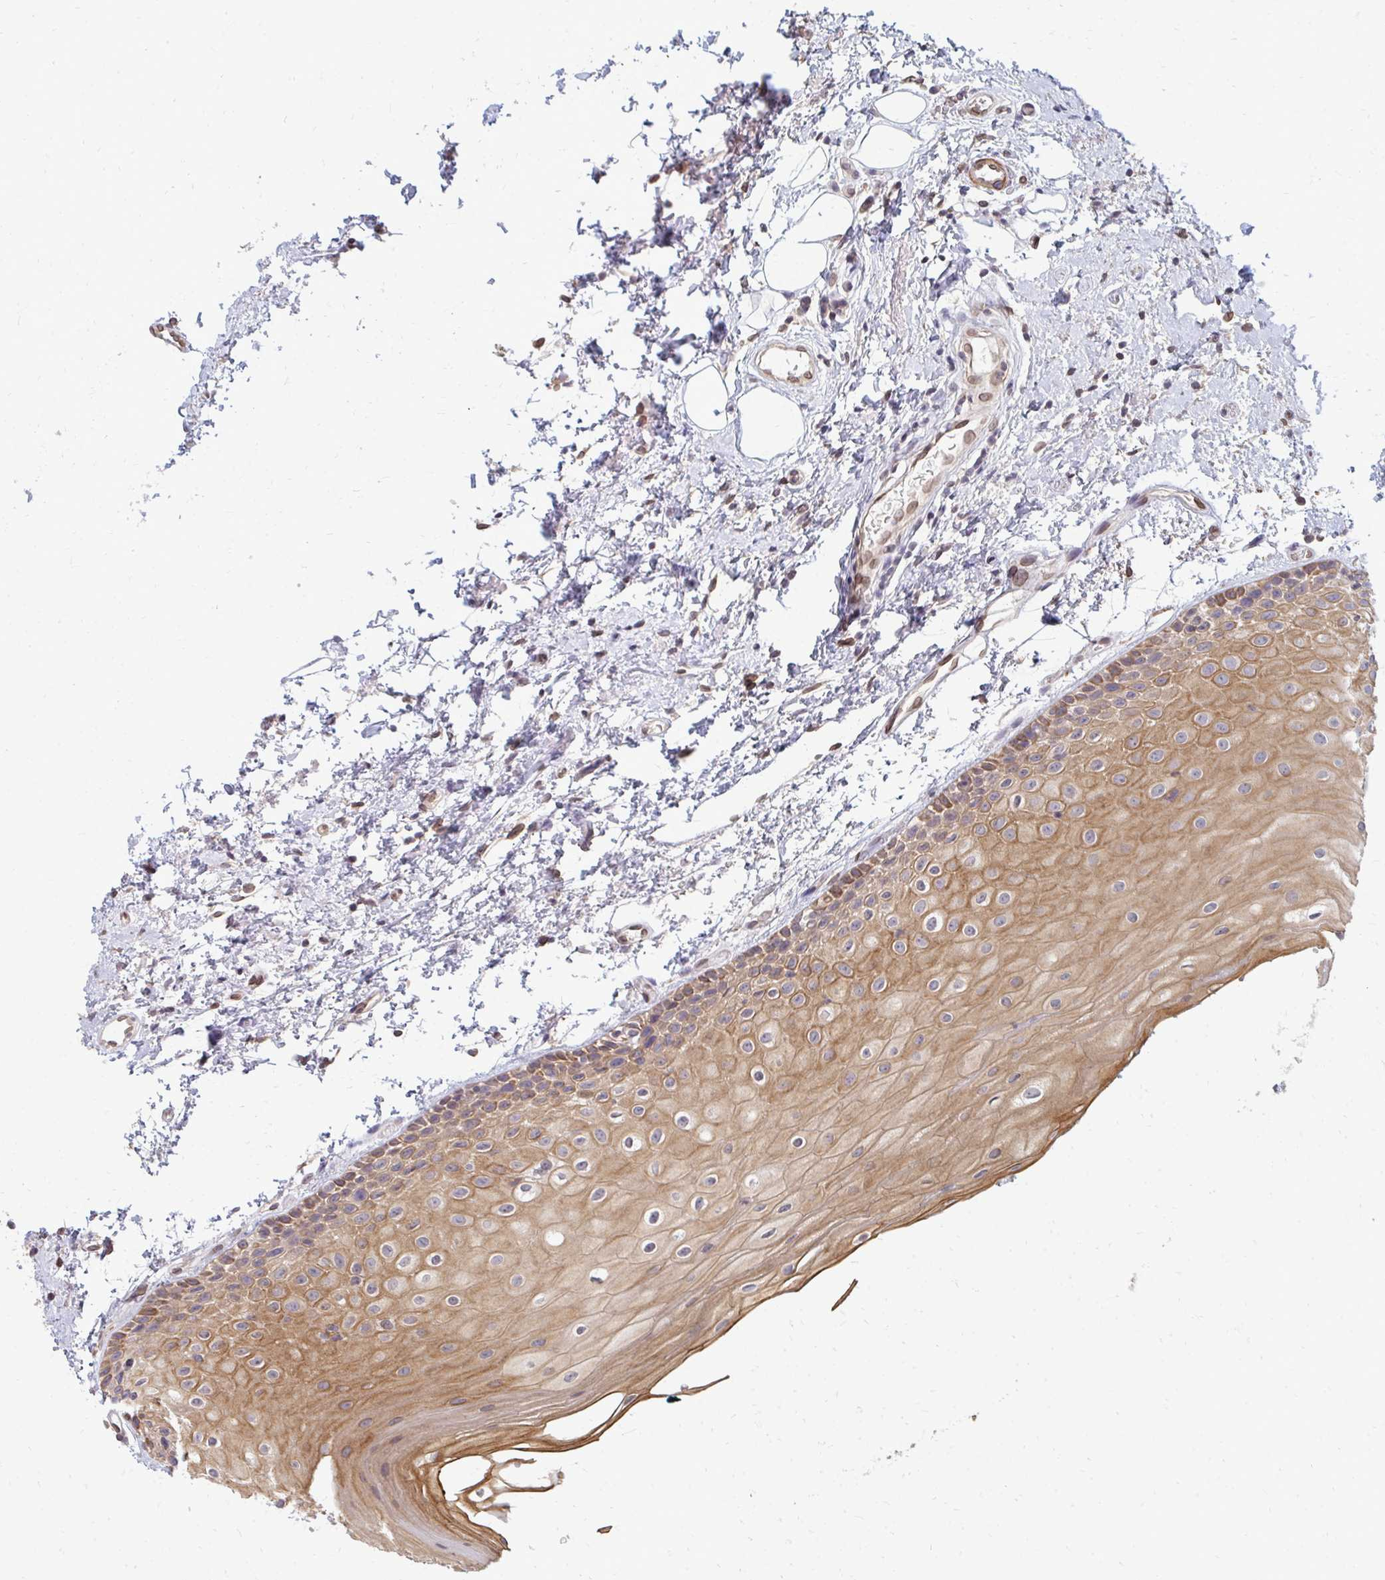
{"staining": {"intensity": "moderate", "quantity": "25%-75%", "location": "cytoplasmic/membranous"}, "tissue": "oral mucosa", "cell_type": "Squamous epithelial cells", "image_type": "normal", "snomed": [{"axis": "morphology", "description": "Normal tissue, NOS"}, {"axis": "topography", "description": "Oral tissue"}], "caption": "This is a histology image of immunohistochemistry (IHC) staining of normal oral mucosa, which shows moderate staining in the cytoplasmic/membranous of squamous epithelial cells.", "gene": "GPC5", "patient": {"sex": "female", "age": 82}}